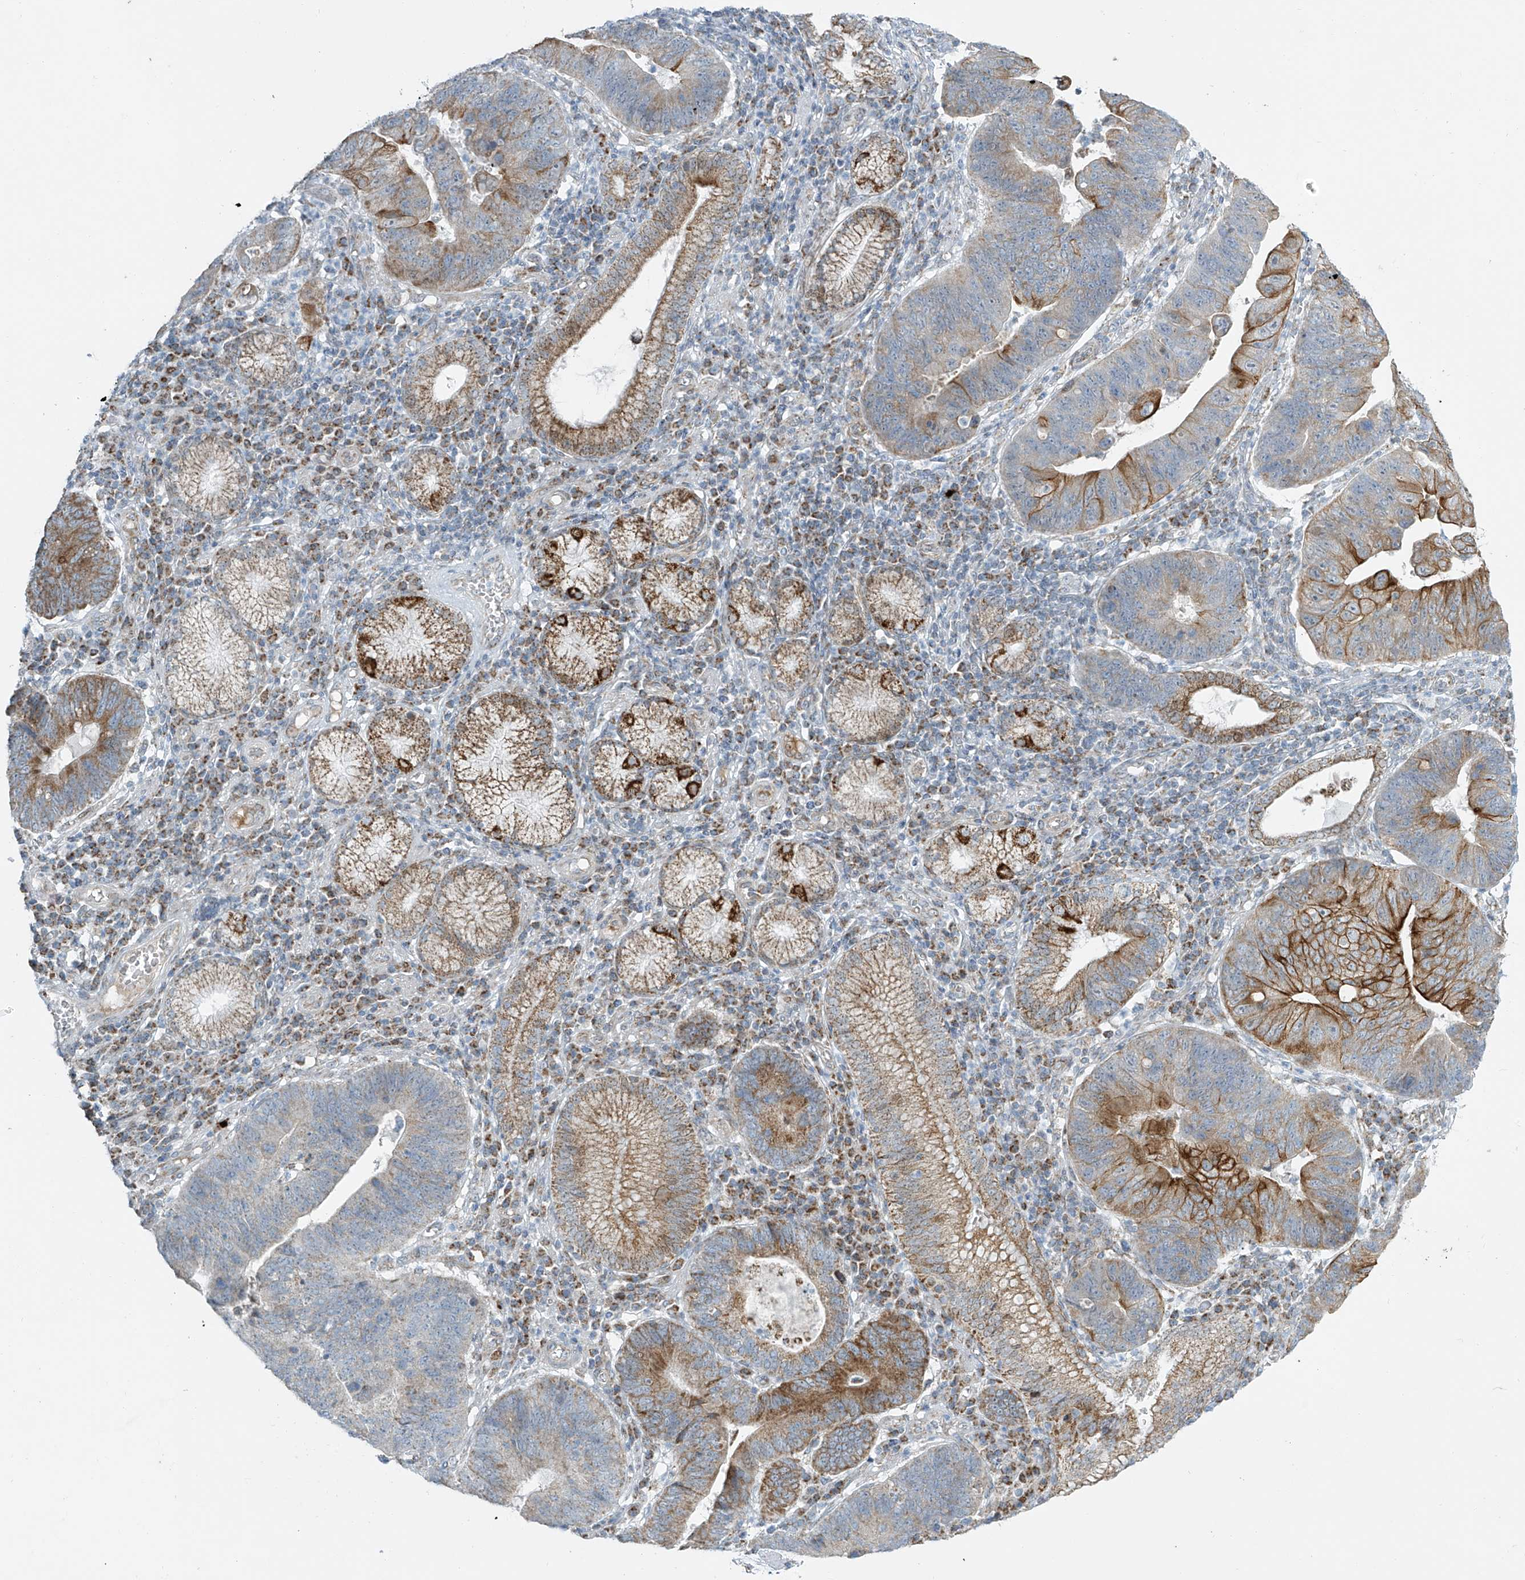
{"staining": {"intensity": "moderate", "quantity": ">75%", "location": "cytoplasmic/membranous"}, "tissue": "stomach cancer", "cell_type": "Tumor cells", "image_type": "cancer", "snomed": [{"axis": "morphology", "description": "Adenocarcinoma, NOS"}, {"axis": "topography", "description": "Stomach"}], "caption": "Protein staining shows moderate cytoplasmic/membranous staining in about >75% of tumor cells in stomach cancer.", "gene": "SMDT1", "patient": {"sex": "male", "age": 59}}